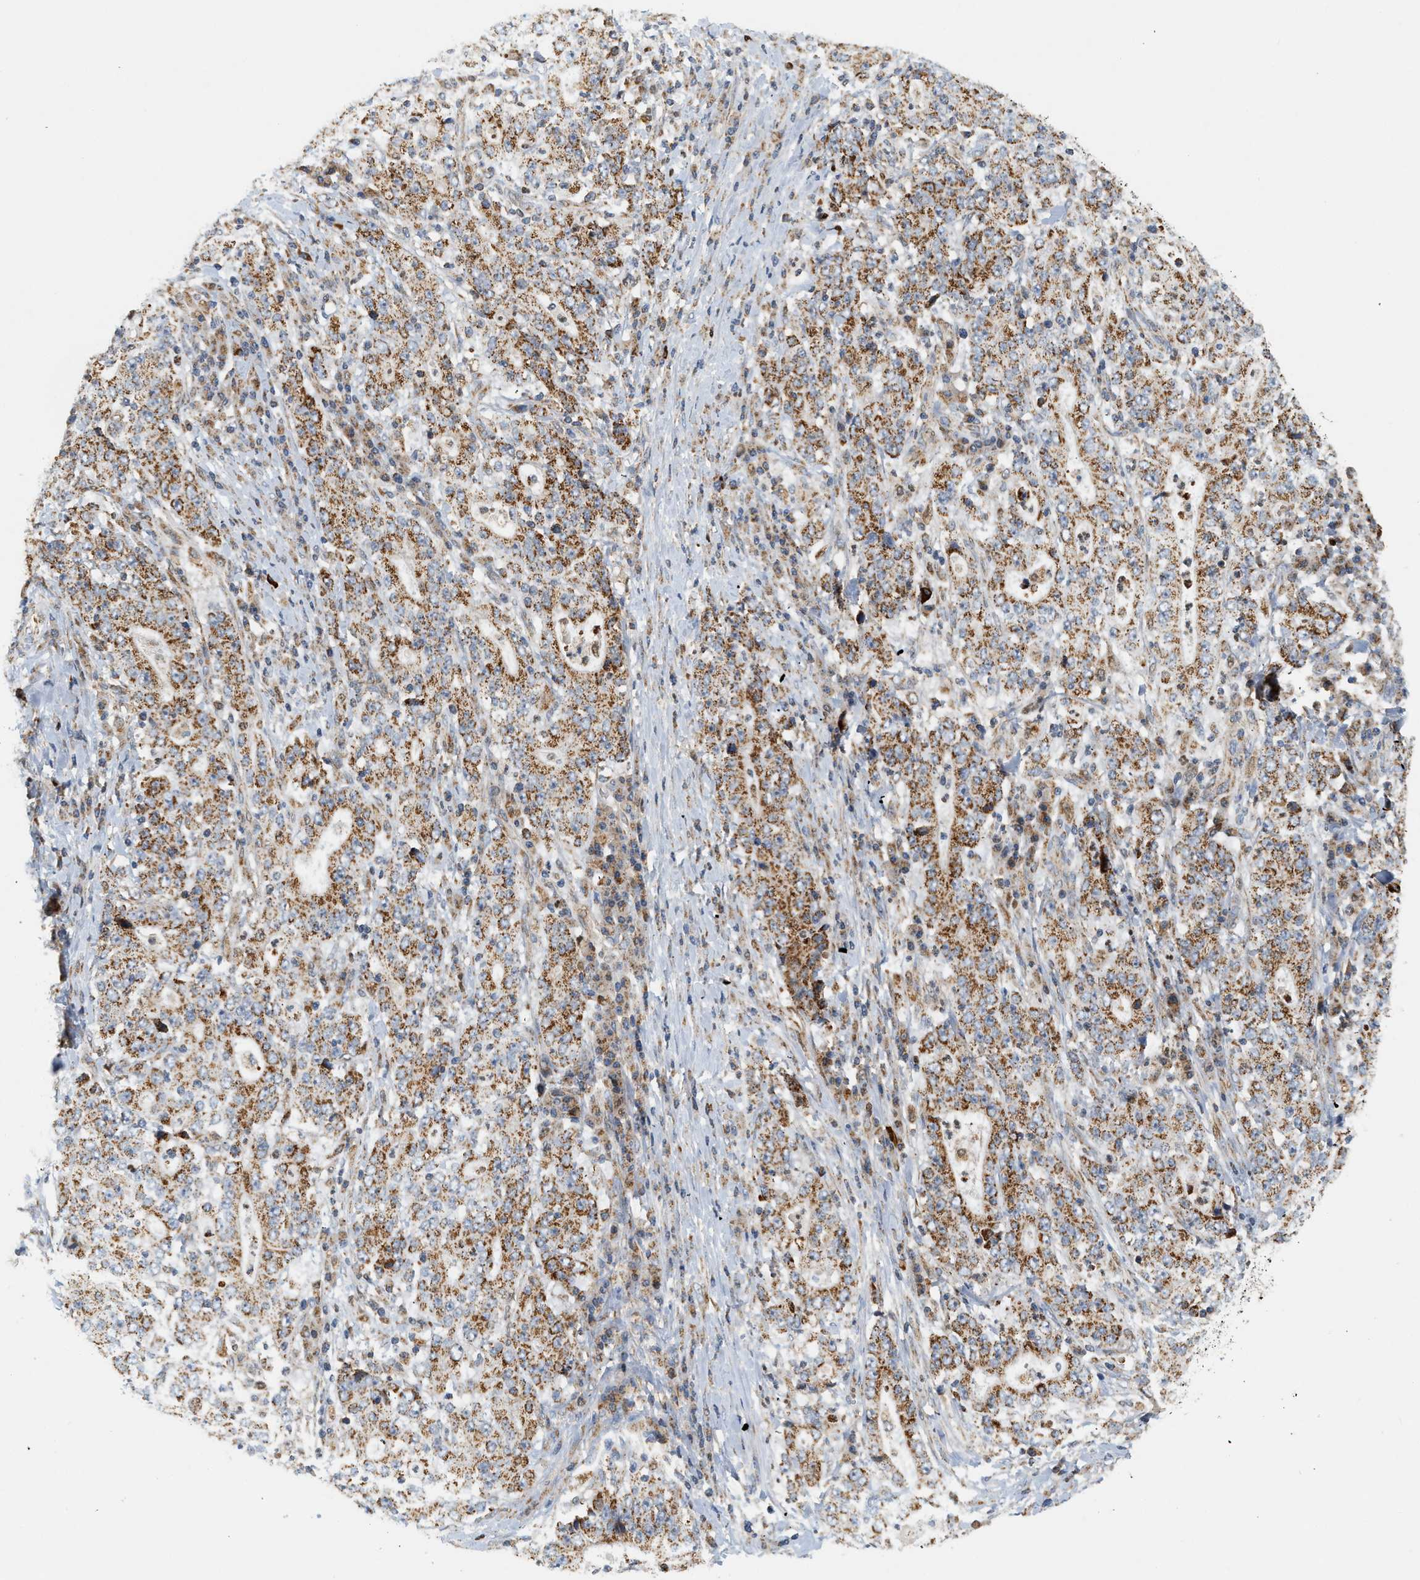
{"staining": {"intensity": "moderate", "quantity": ">75%", "location": "cytoplasmic/membranous"}, "tissue": "stomach cancer", "cell_type": "Tumor cells", "image_type": "cancer", "snomed": [{"axis": "morphology", "description": "Normal tissue, NOS"}, {"axis": "morphology", "description": "Adenocarcinoma, NOS"}, {"axis": "topography", "description": "Stomach, upper"}, {"axis": "topography", "description": "Stomach"}], "caption": "About >75% of tumor cells in adenocarcinoma (stomach) reveal moderate cytoplasmic/membranous protein staining as visualized by brown immunohistochemical staining.", "gene": "MCU", "patient": {"sex": "male", "age": 59}}